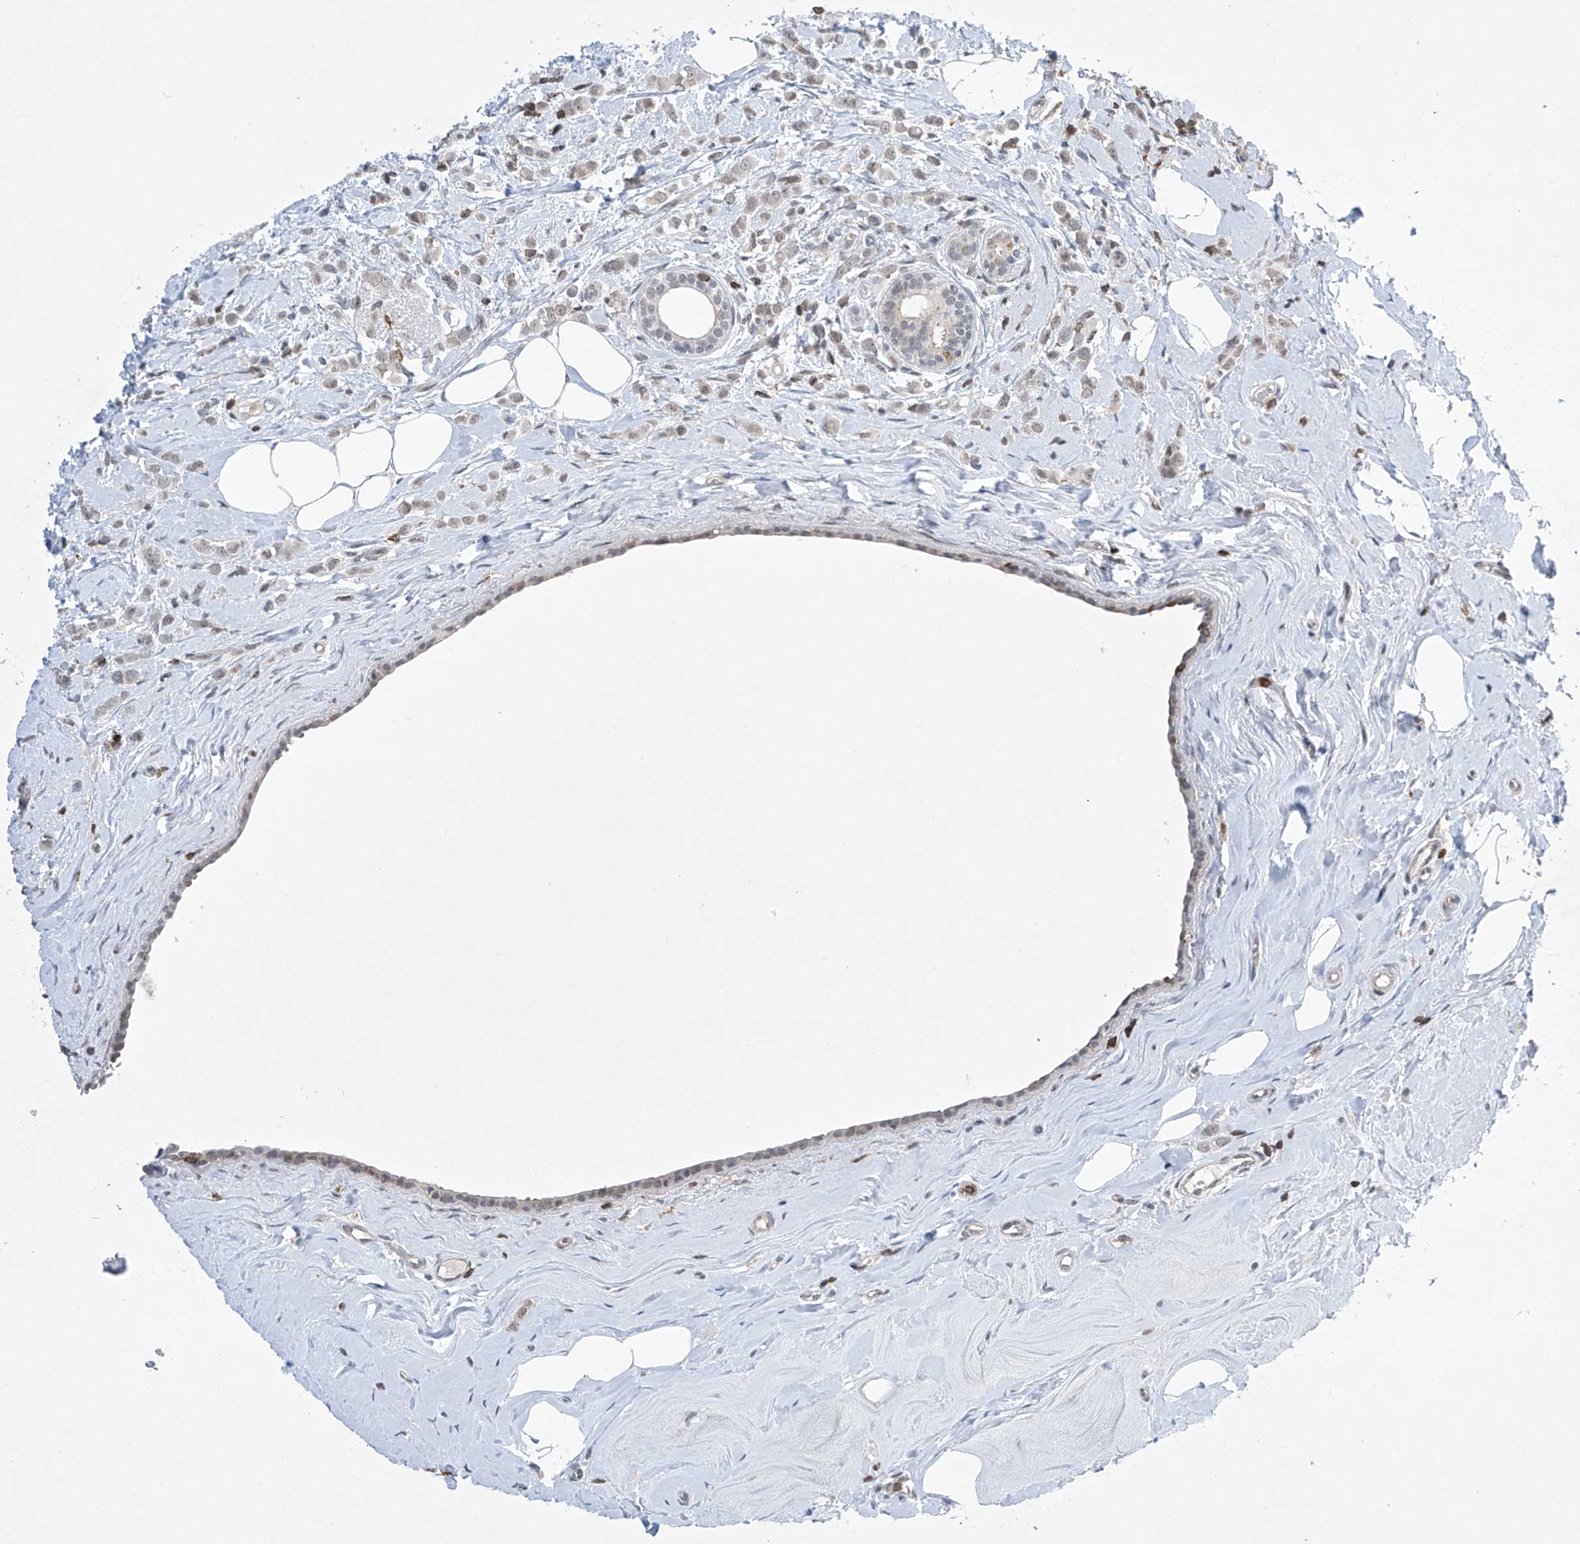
{"staining": {"intensity": "weak", "quantity": "25%-75%", "location": "nuclear"}, "tissue": "breast cancer", "cell_type": "Tumor cells", "image_type": "cancer", "snomed": [{"axis": "morphology", "description": "Lobular carcinoma"}, {"axis": "topography", "description": "Breast"}], "caption": "This image shows lobular carcinoma (breast) stained with immunohistochemistry to label a protein in brown. The nuclear of tumor cells show weak positivity for the protein. Nuclei are counter-stained blue.", "gene": "MSL3", "patient": {"sex": "female", "age": 47}}